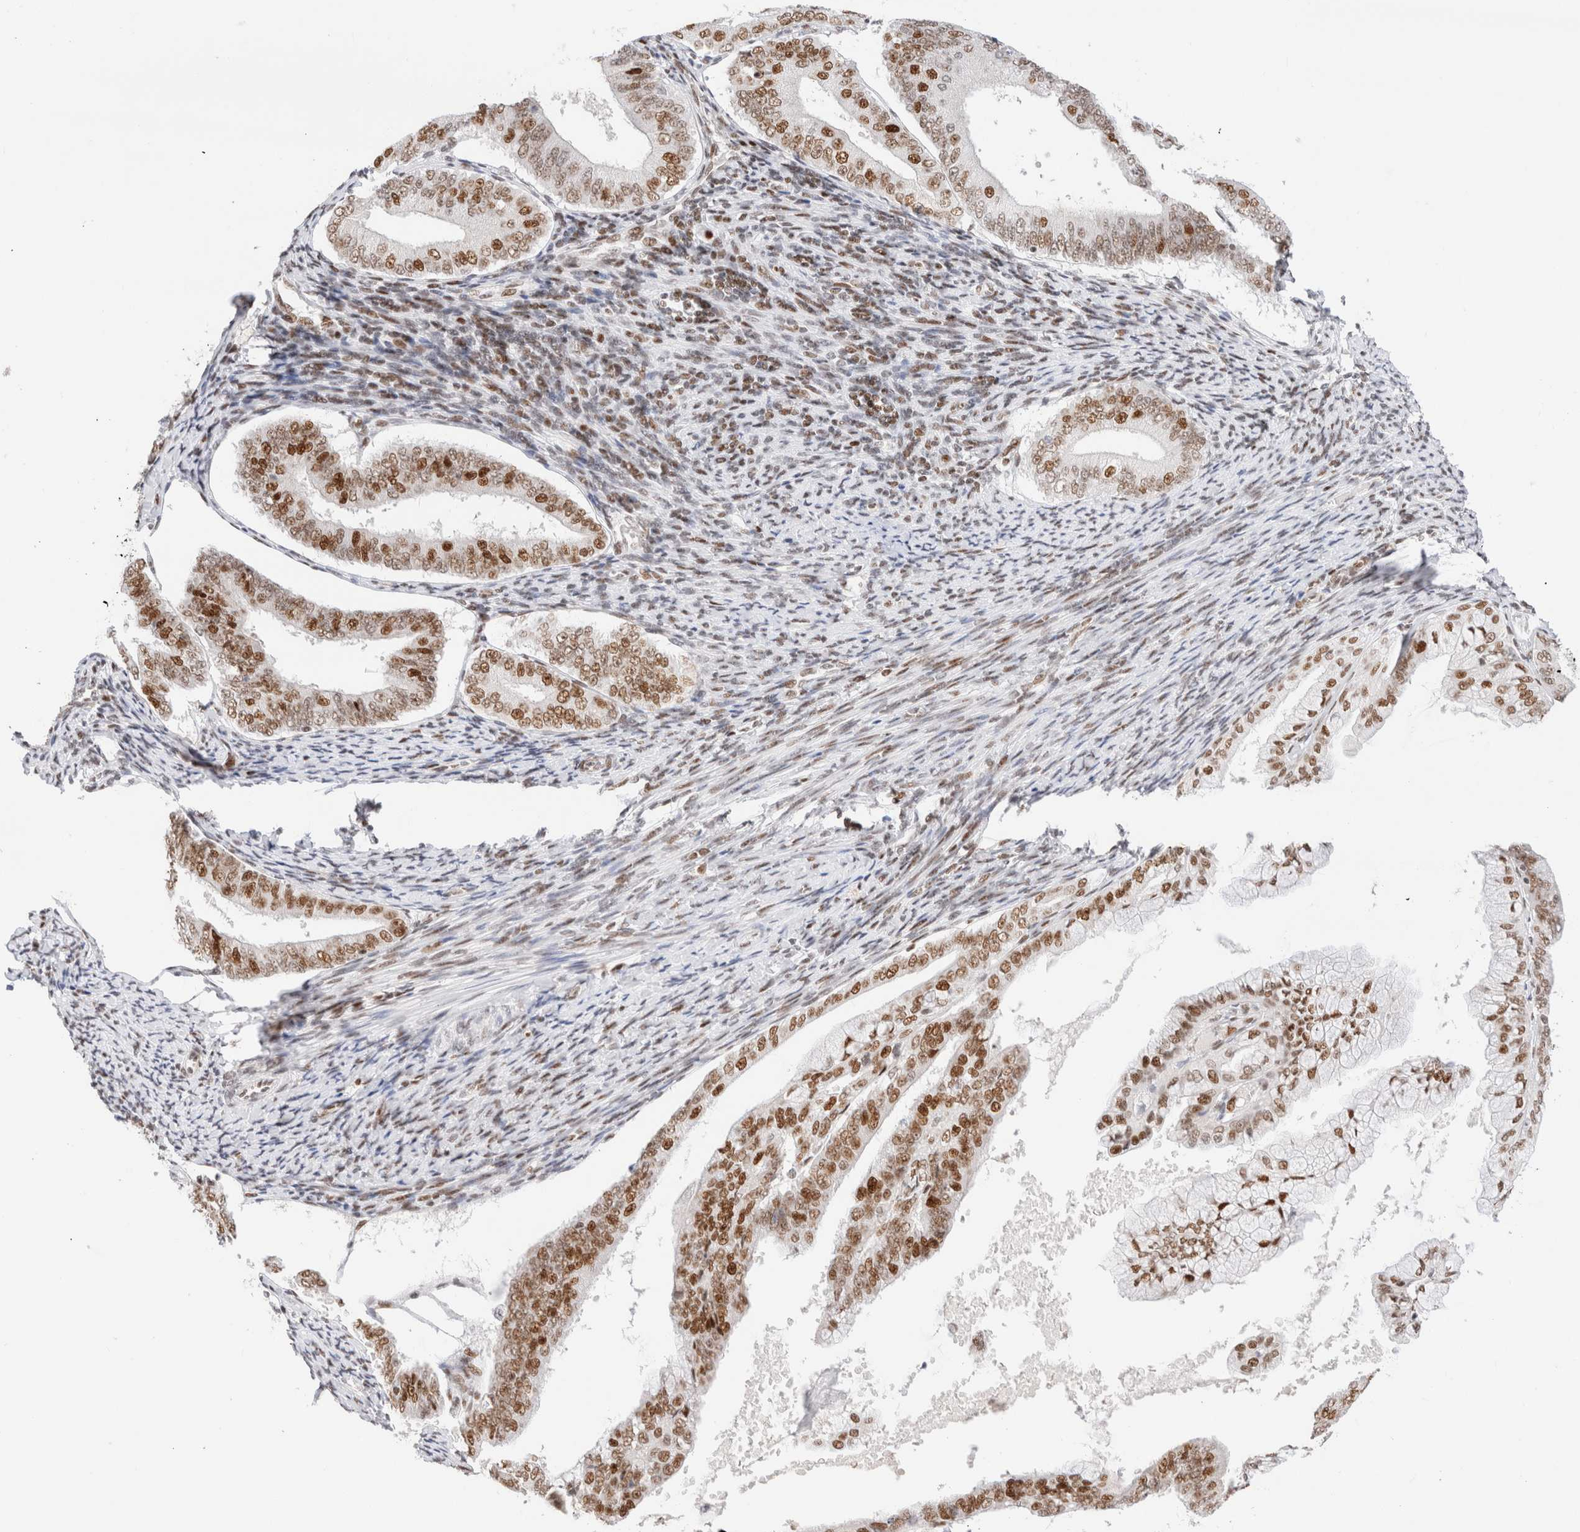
{"staining": {"intensity": "moderate", "quantity": ">75%", "location": "nuclear"}, "tissue": "endometrial cancer", "cell_type": "Tumor cells", "image_type": "cancer", "snomed": [{"axis": "morphology", "description": "Adenocarcinoma, NOS"}, {"axis": "topography", "description": "Endometrium"}], "caption": "Brown immunohistochemical staining in endometrial adenocarcinoma exhibits moderate nuclear staining in approximately >75% of tumor cells. (DAB (3,3'-diaminobenzidine) IHC with brightfield microscopy, high magnification).", "gene": "ZNF282", "patient": {"sex": "female", "age": 63}}